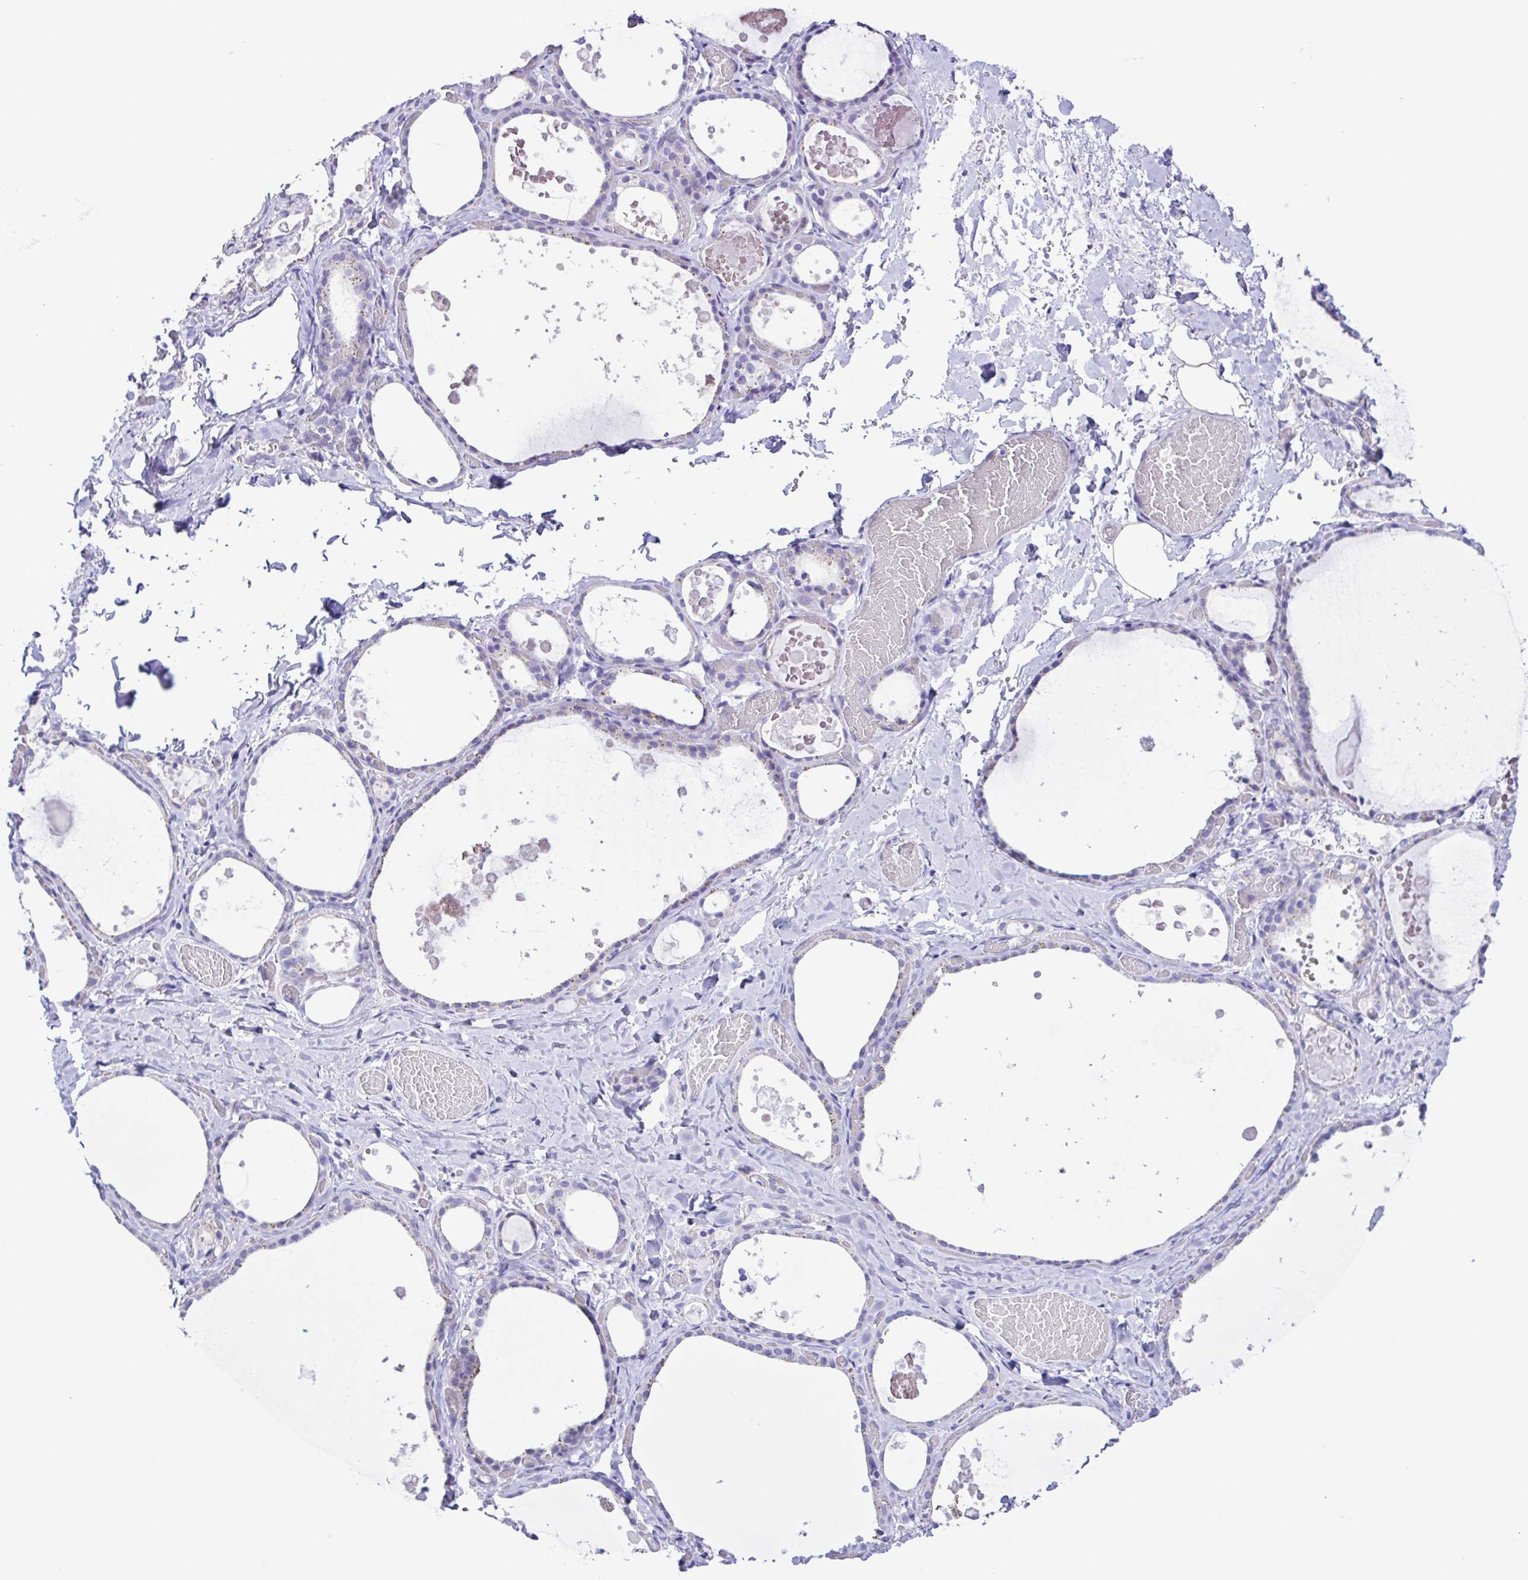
{"staining": {"intensity": "negative", "quantity": "none", "location": "none"}, "tissue": "thyroid gland", "cell_type": "Glandular cells", "image_type": "normal", "snomed": [{"axis": "morphology", "description": "Normal tissue, NOS"}, {"axis": "topography", "description": "Thyroid gland"}], "caption": "High power microscopy micrograph of an IHC histopathology image of unremarkable thyroid gland, revealing no significant staining in glandular cells. (DAB IHC with hematoxylin counter stain).", "gene": "CYP11A1", "patient": {"sex": "female", "age": 56}}